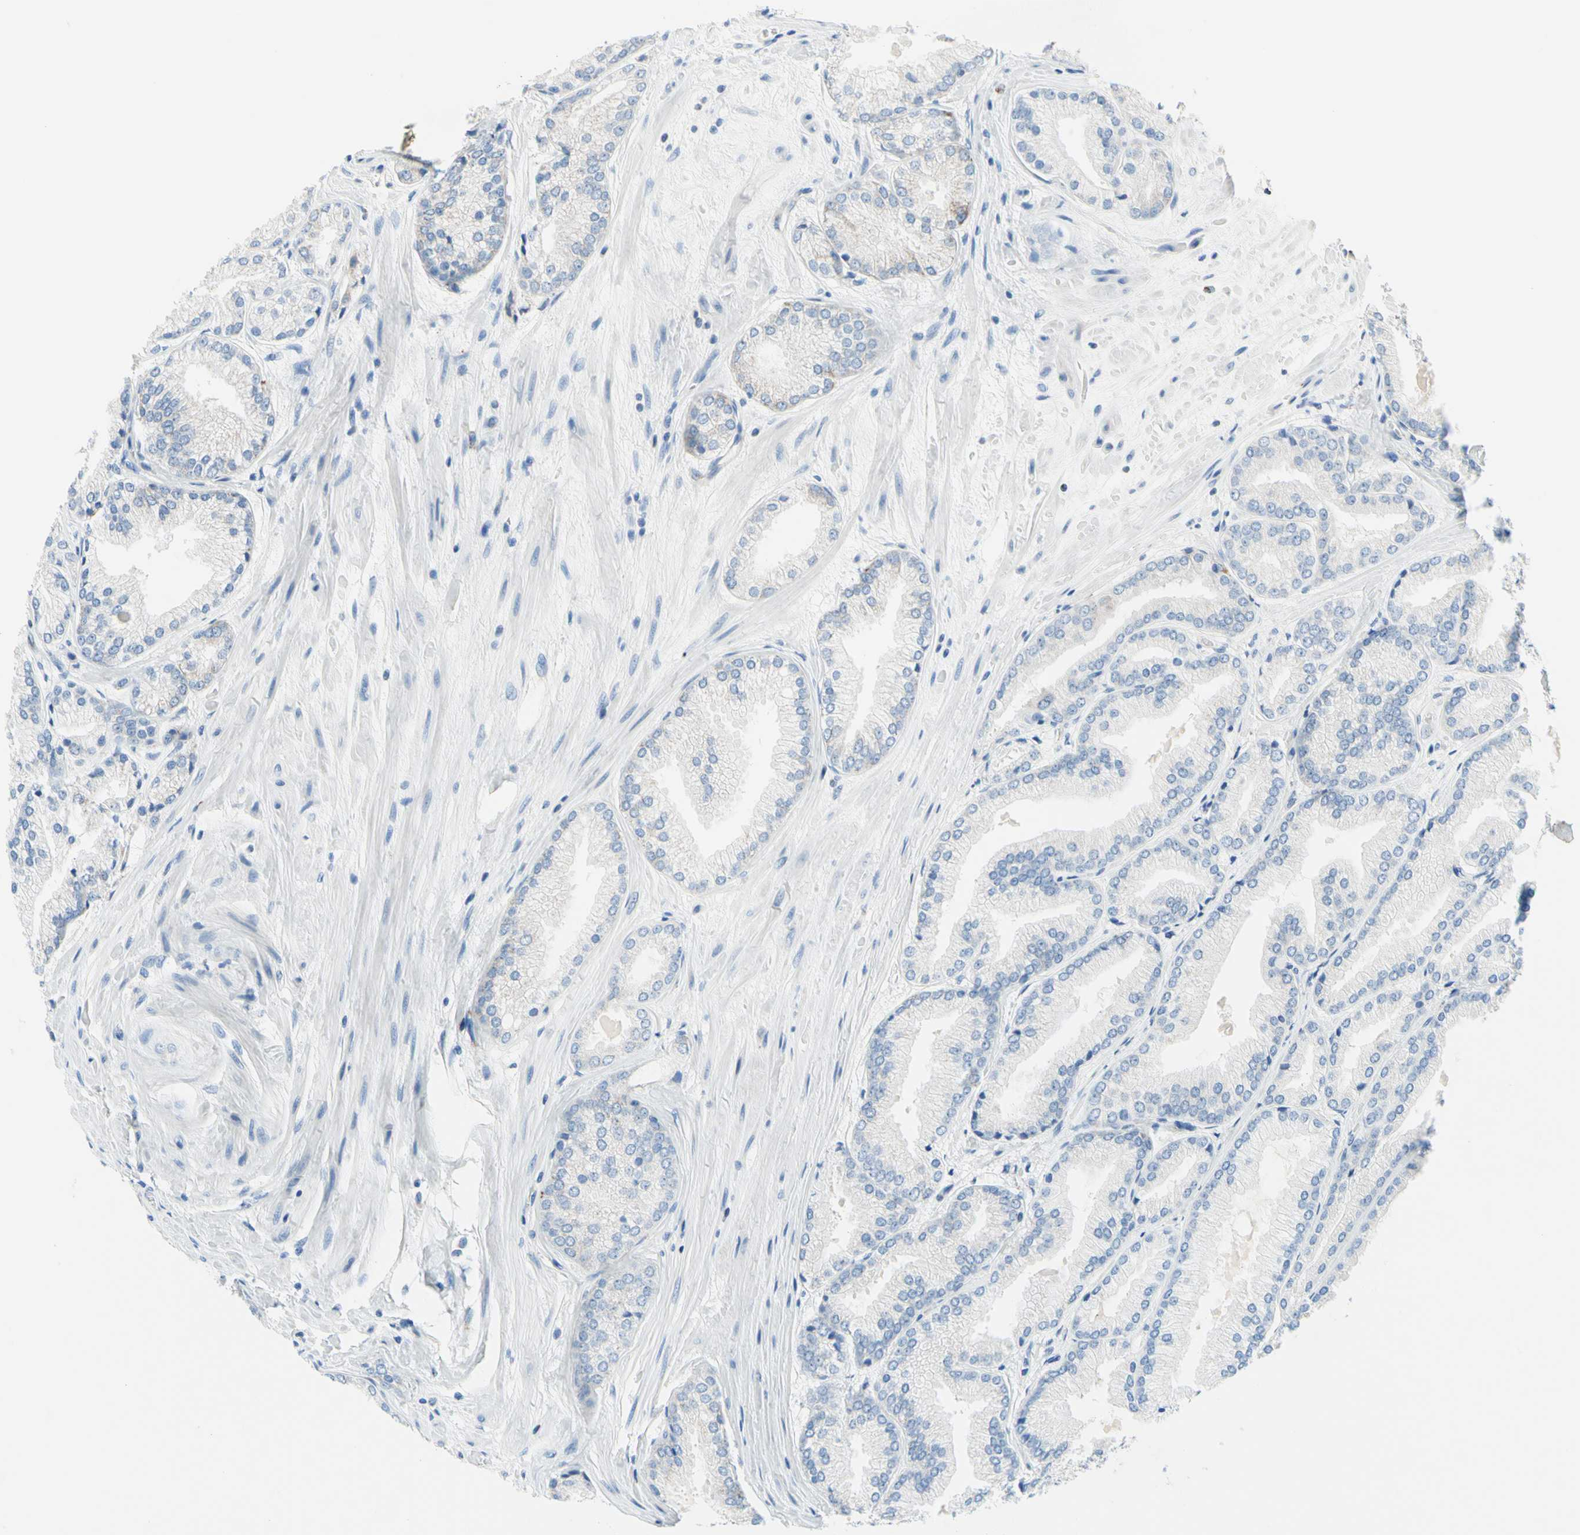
{"staining": {"intensity": "negative", "quantity": "none", "location": "none"}, "tissue": "prostate cancer", "cell_type": "Tumor cells", "image_type": "cancer", "snomed": [{"axis": "morphology", "description": "Adenocarcinoma, High grade"}, {"axis": "topography", "description": "Prostate"}], "caption": "Tumor cells show no significant positivity in prostate cancer.", "gene": "CYSLTR1", "patient": {"sex": "male", "age": 59}}